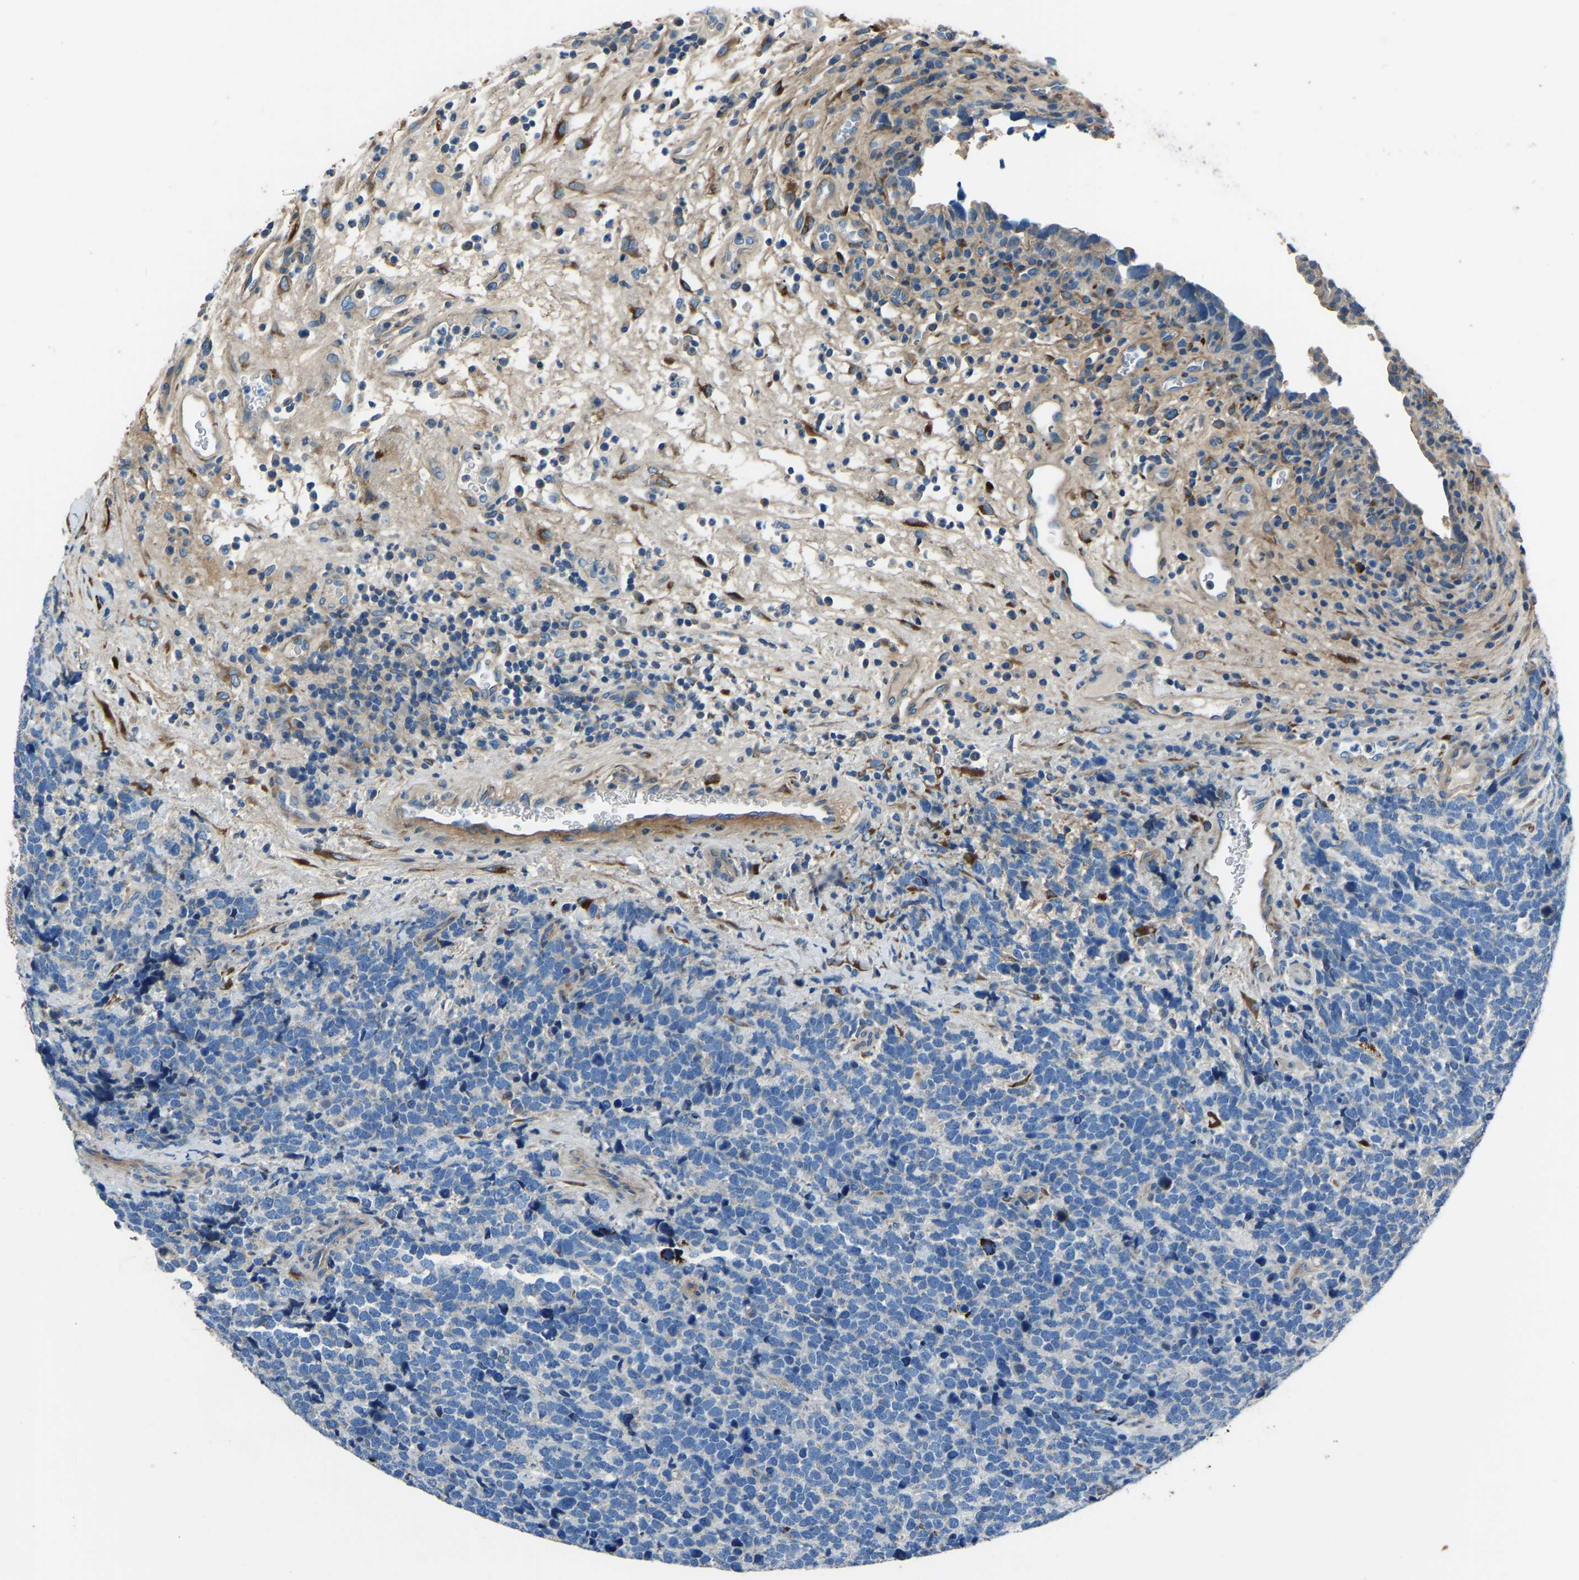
{"staining": {"intensity": "negative", "quantity": "none", "location": "none"}, "tissue": "urothelial cancer", "cell_type": "Tumor cells", "image_type": "cancer", "snomed": [{"axis": "morphology", "description": "Urothelial carcinoma, High grade"}, {"axis": "topography", "description": "Urinary bladder"}], "caption": "This is an immunohistochemistry (IHC) photomicrograph of human high-grade urothelial carcinoma. There is no staining in tumor cells.", "gene": "COL3A1", "patient": {"sex": "female", "age": 82}}